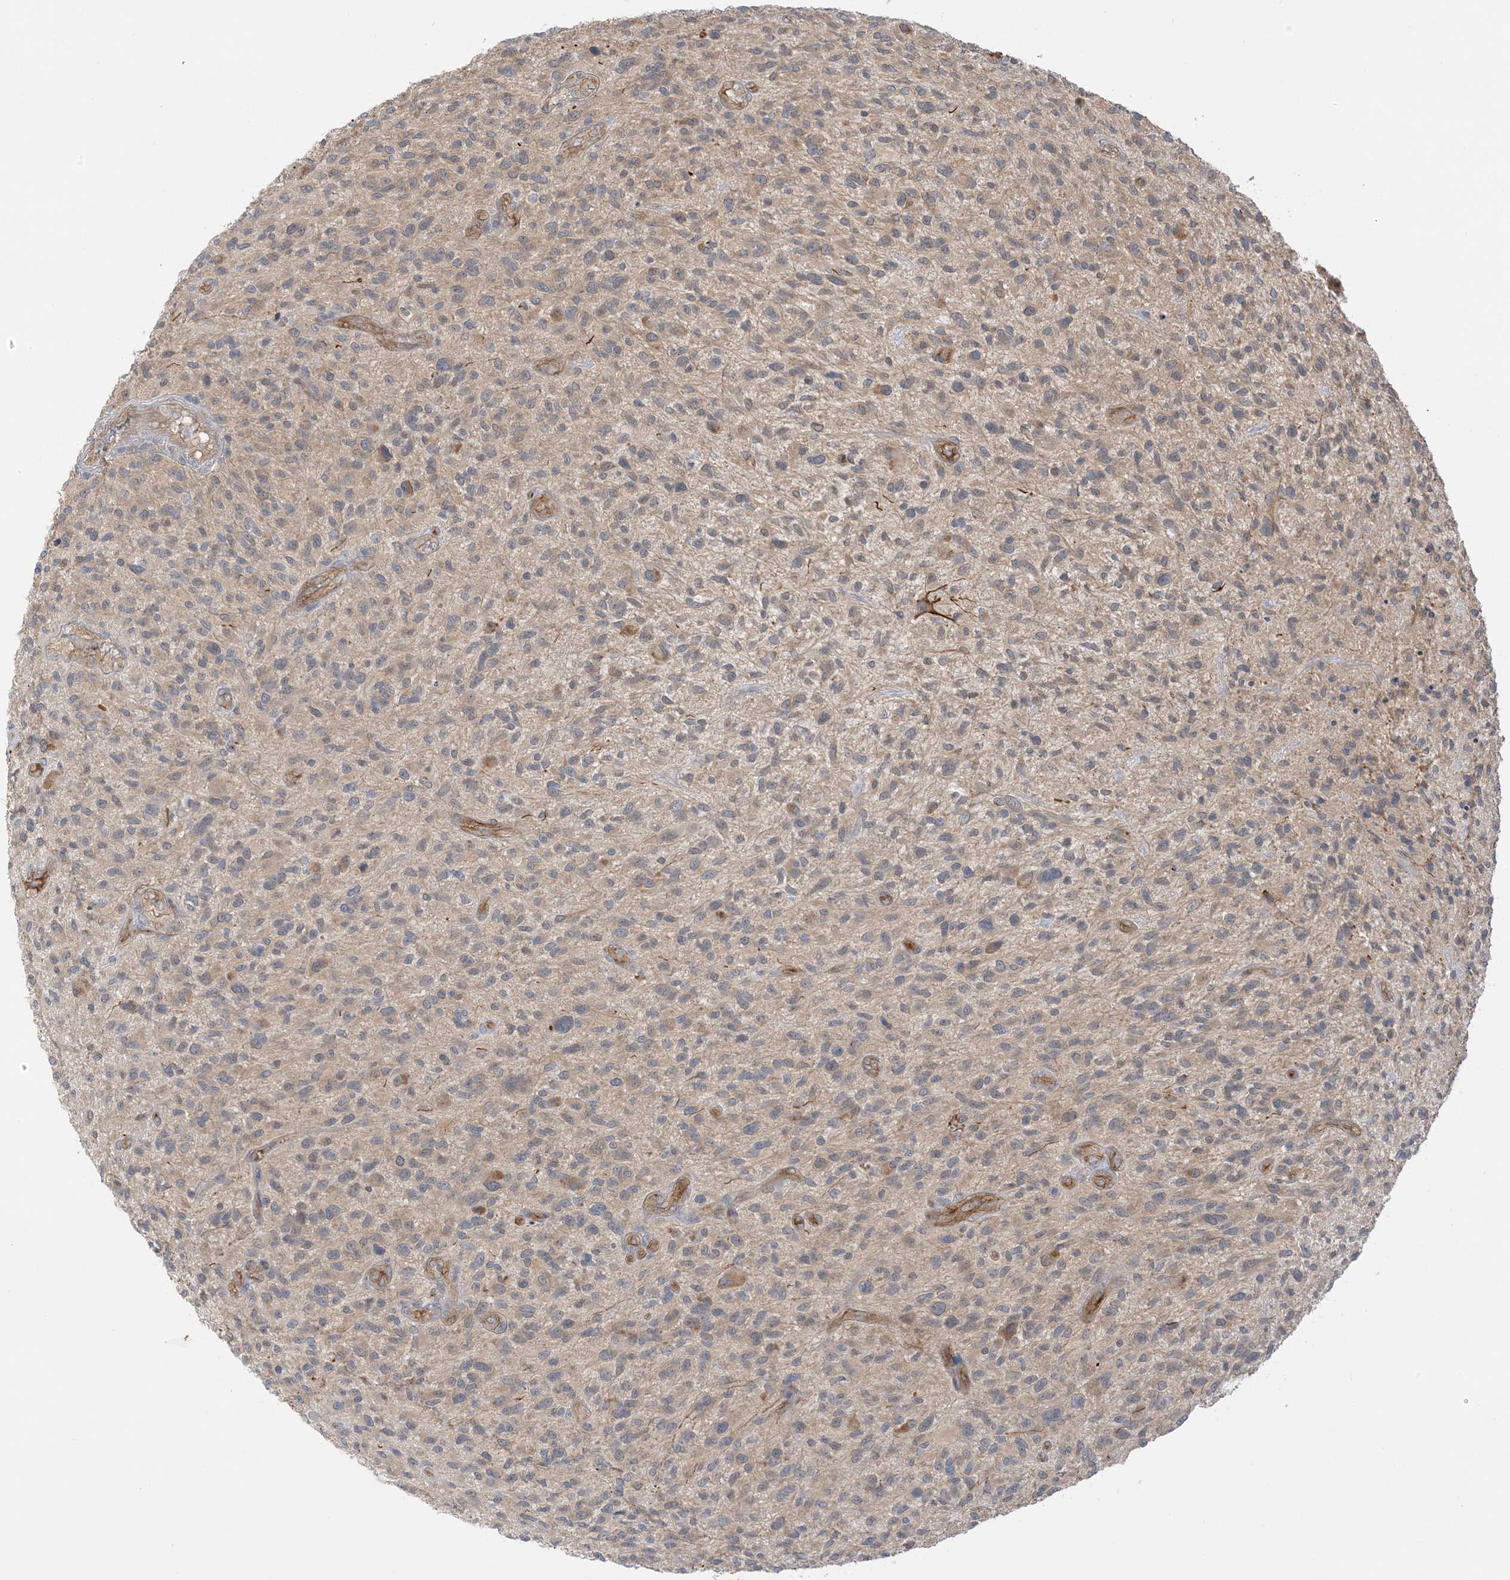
{"staining": {"intensity": "weak", "quantity": "<25%", "location": "cytoplasmic/membranous"}, "tissue": "glioma", "cell_type": "Tumor cells", "image_type": "cancer", "snomed": [{"axis": "morphology", "description": "Glioma, malignant, High grade"}, {"axis": "topography", "description": "Brain"}], "caption": "This photomicrograph is of high-grade glioma (malignant) stained with immunohistochemistry (IHC) to label a protein in brown with the nuclei are counter-stained blue. There is no staining in tumor cells.", "gene": "WDR26", "patient": {"sex": "male", "age": 47}}